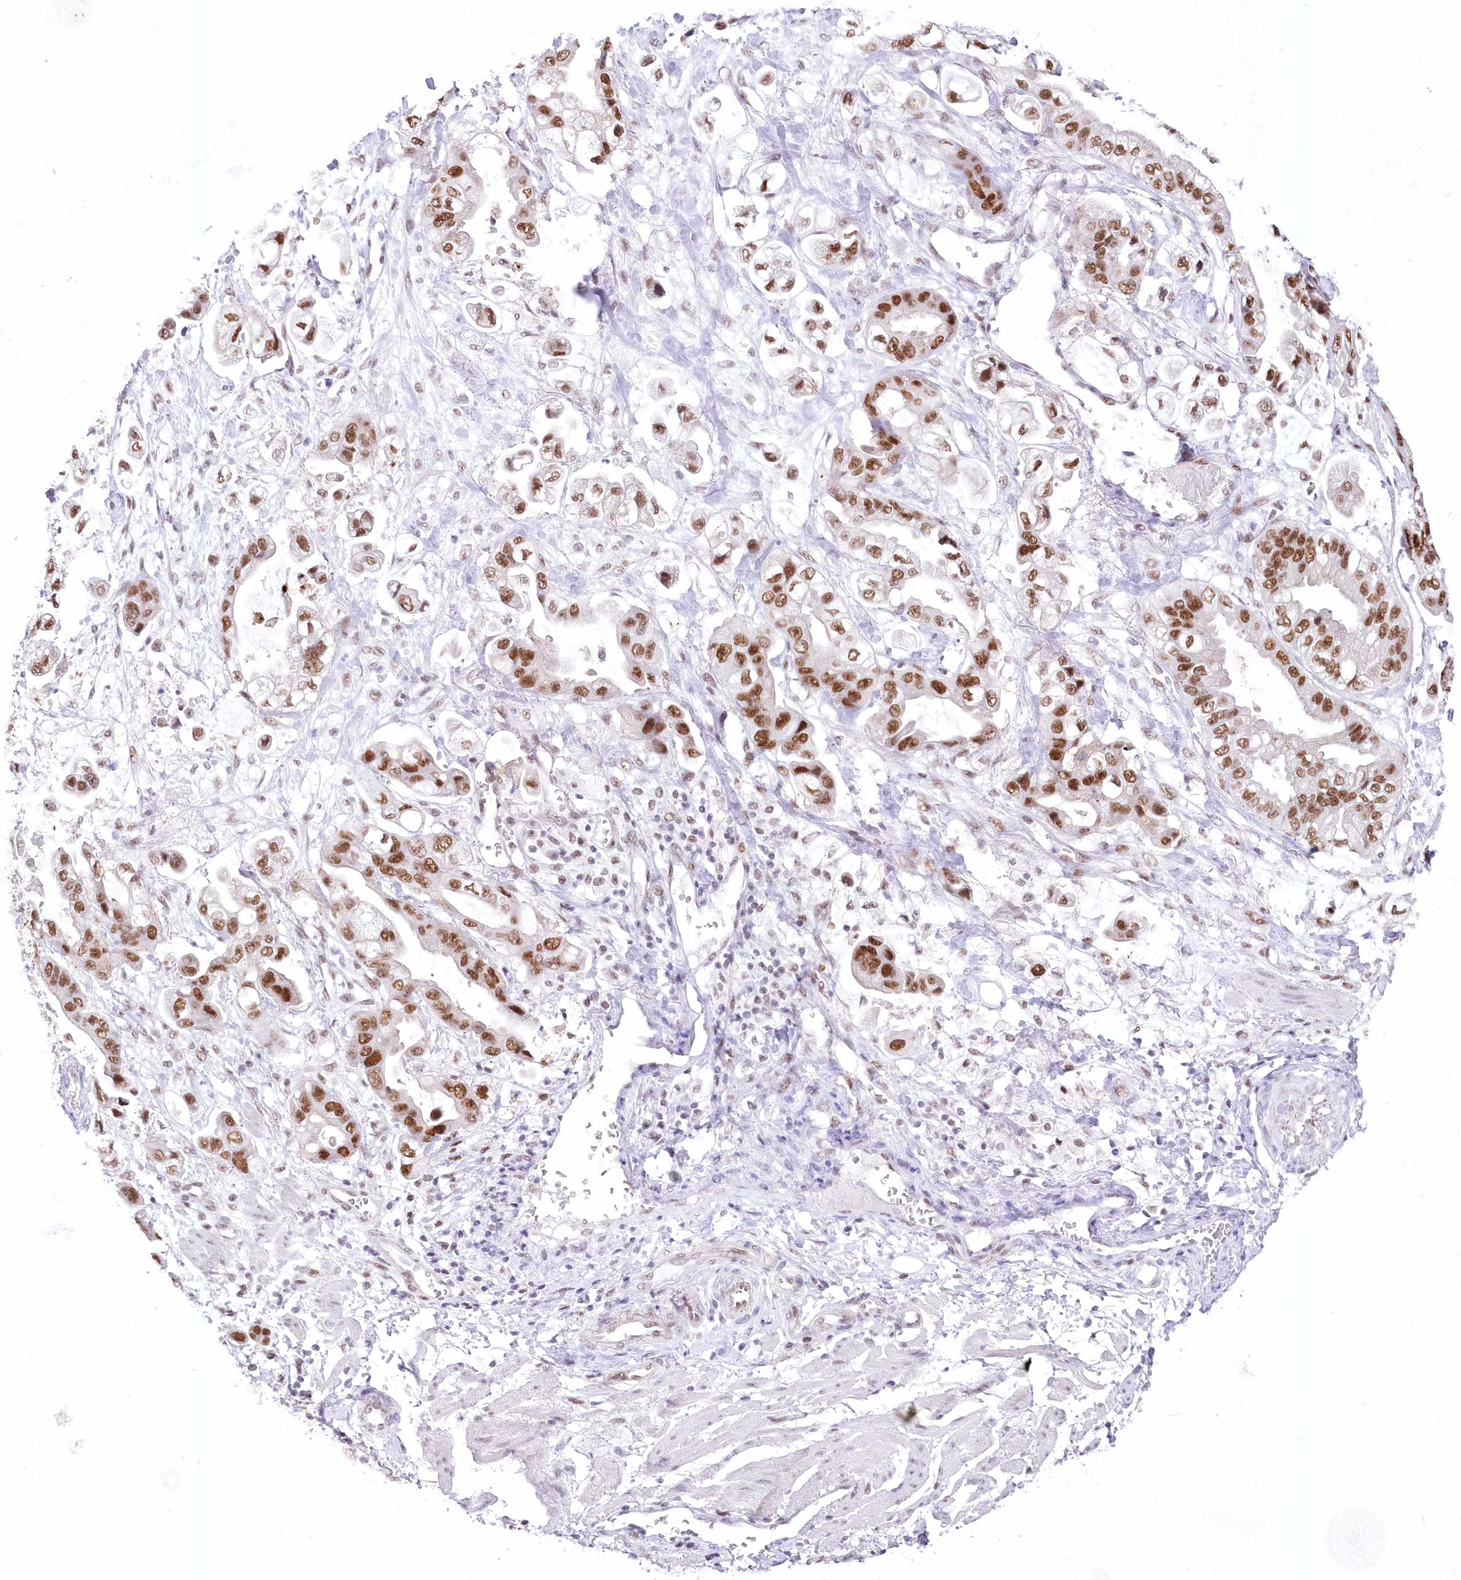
{"staining": {"intensity": "strong", "quantity": ">75%", "location": "nuclear"}, "tissue": "stomach cancer", "cell_type": "Tumor cells", "image_type": "cancer", "snomed": [{"axis": "morphology", "description": "Adenocarcinoma, NOS"}, {"axis": "topography", "description": "Stomach"}], "caption": "Adenocarcinoma (stomach) was stained to show a protein in brown. There is high levels of strong nuclear staining in about >75% of tumor cells. Using DAB (brown) and hematoxylin (blue) stains, captured at high magnification using brightfield microscopy.", "gene": "NSUN2", "patient": {"sex": "male", "age": 62}}